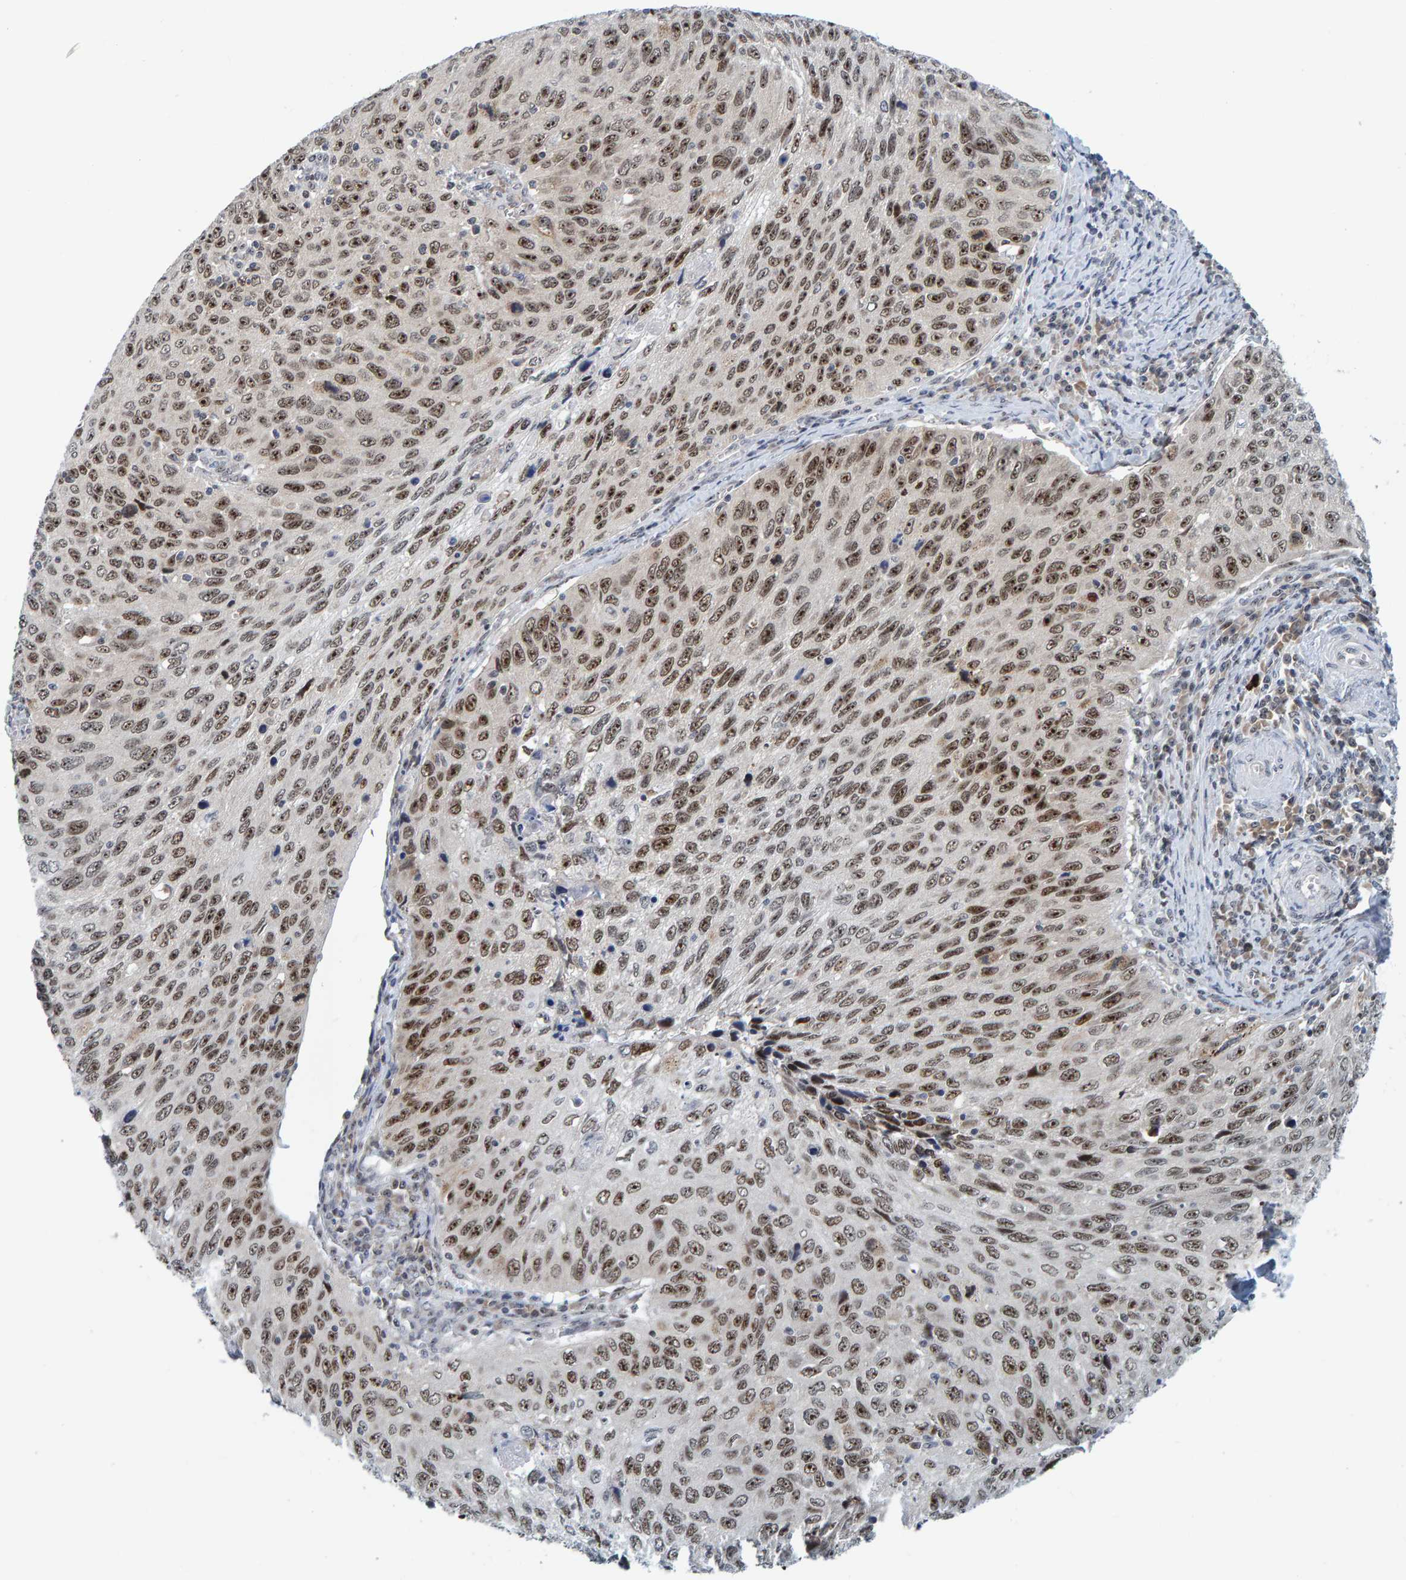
{"staining": {"intensity": "moderate", "quantity": ">75%", "location": "nuclear"}, "tissue": "cervical cancer", "cell_type": "Tumor cells", "image_type": "cancer", "snomed": [{"axis": "morphology", "description": "Squamous cell carcinoma, NOS"}, {"axis": "topography", "description": "Cervix"}], "caption": "Cervical cancer (squamous cell carcinoma) stained for a protein demonstrates moderate nuclear positivity in tumor cells.", "gene": "POLR1E", "patient": {"sex": "female", "age": 53}}